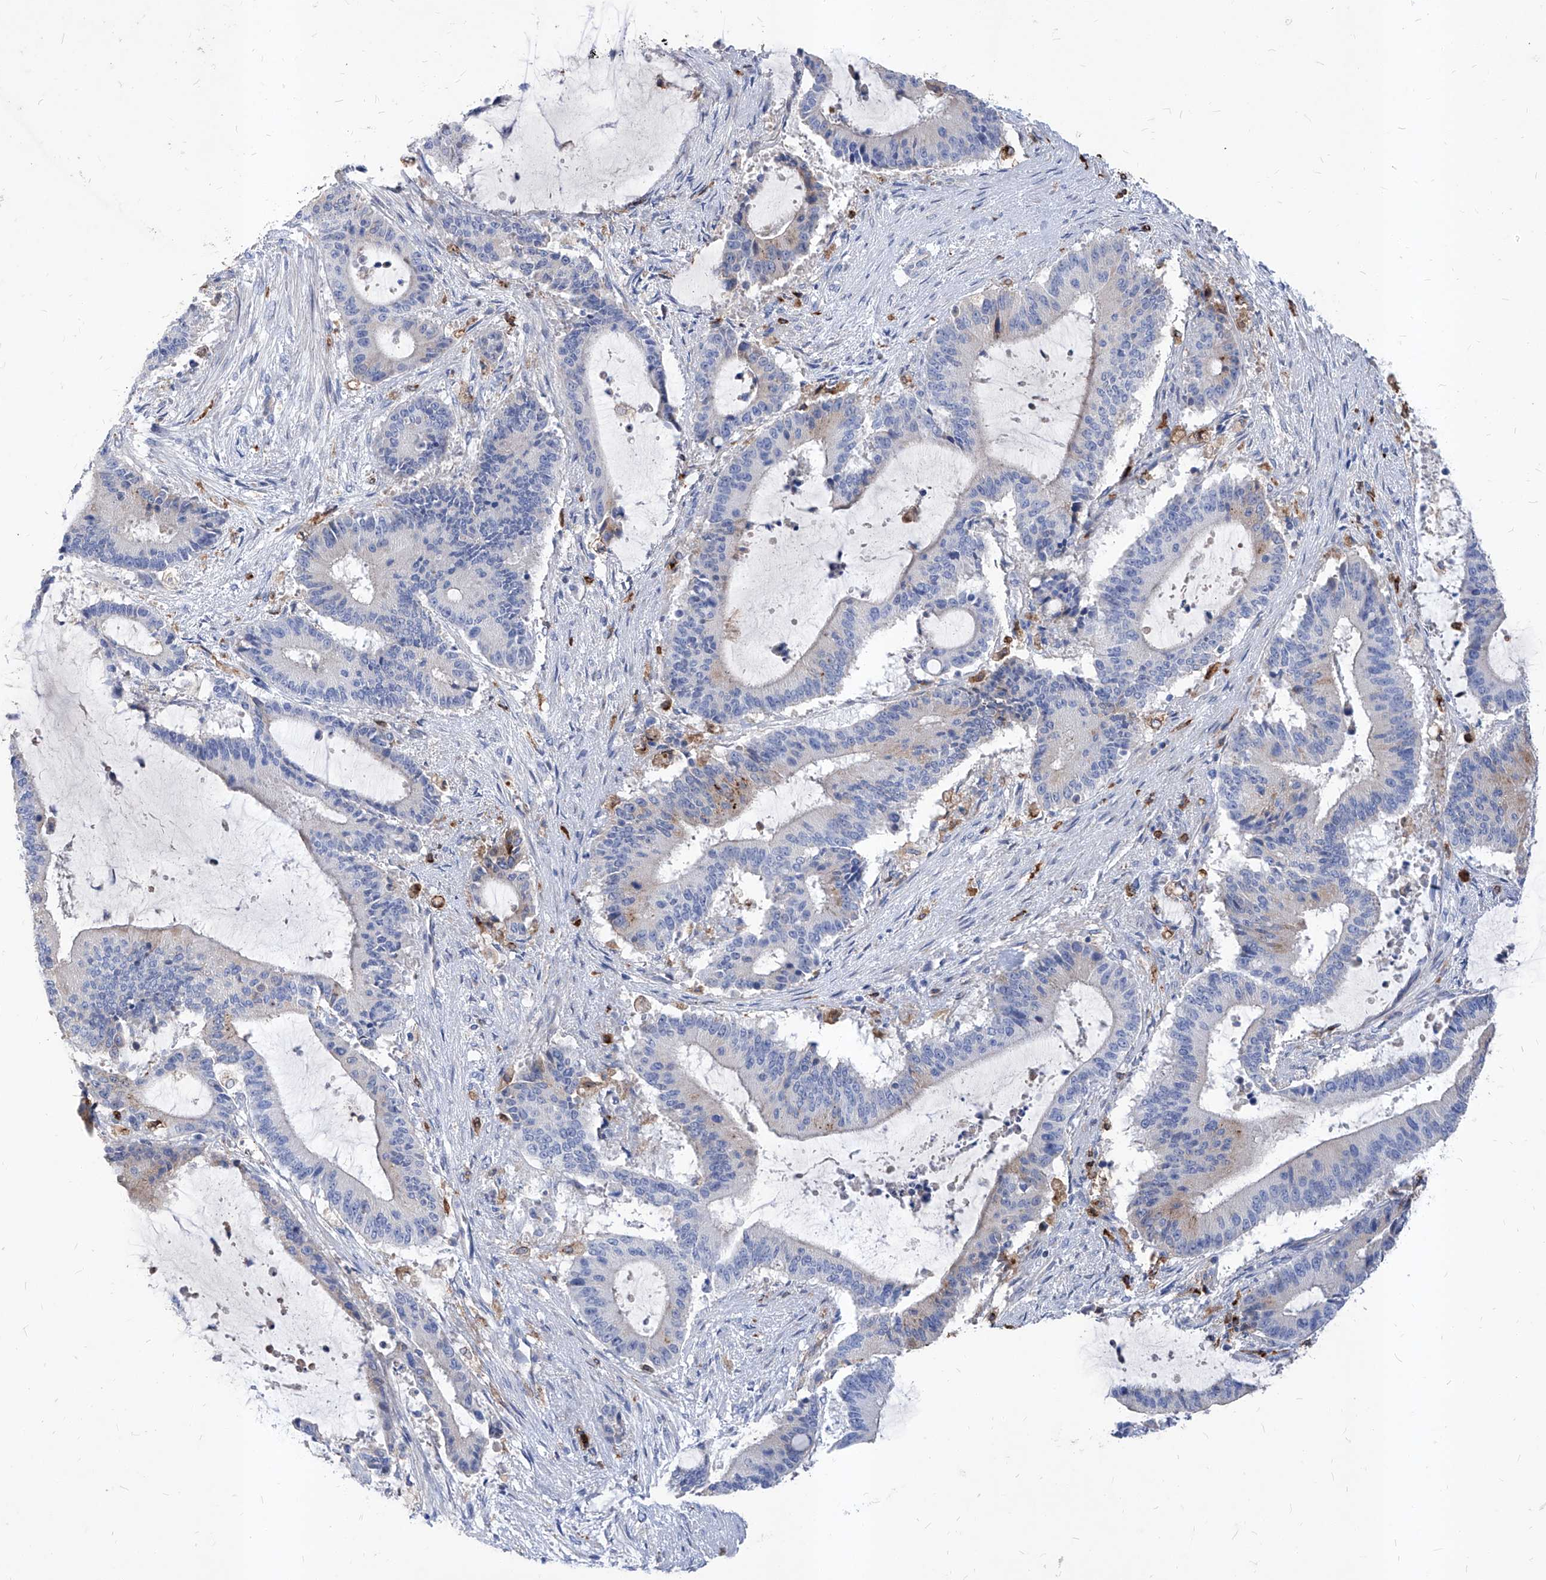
{"staining": {"intensity": "weak", "quantity": "<25%", "location": "cytoplasmic/membranous"}, "tissue": "liver cancer", "cell_type": "Tumor cells", "image_type": "cancer", "snomed": [{"axis": "morphology", "description": "Normal tissue, NOS"}, {"axis": "morphology", "description": "Cholangiocarcinoma"}, {"axis": "topography", "description": "Liver"}, {"axis": "topography", "description": "Peripheral nerve tissue"}], "caption": "This is a image of immunohistochemistry (IHC) staining of liver cancer, which shows no staining in tumor cells.", "gene": "UBOX5", "patient": {"sex": "female", "age": 73}}